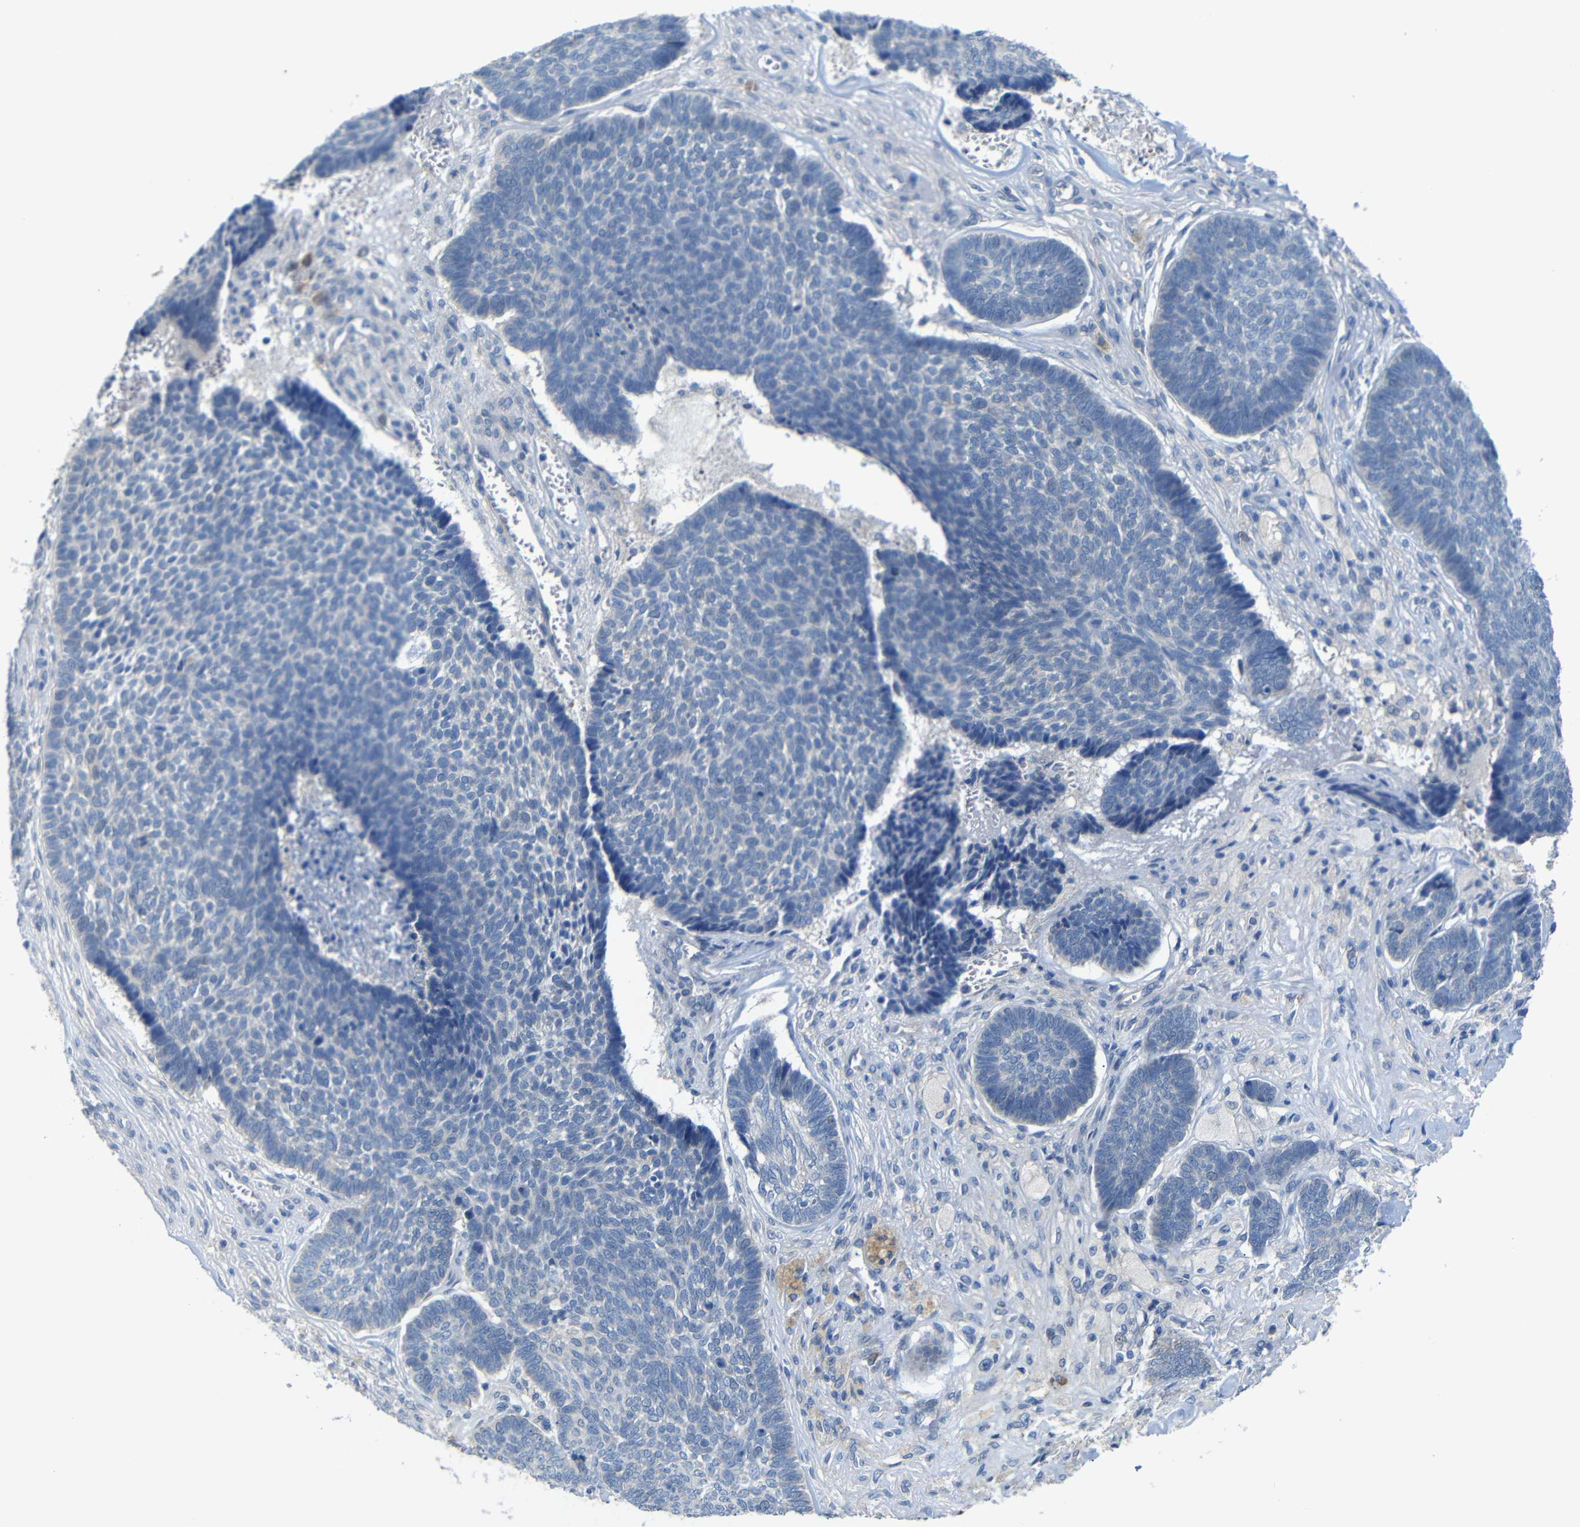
{"staining": {"intensity": "negative", "quantity": "none", "location": "none"}, "tissue": "skin cancer", "cell_type": "Tumor cells", "image_type": "cancer", "snomed": [{"axis": "morphology", "description": "Basal cell carcinoma"}, {"axis": "topography", "description": "Skin"}], "caption": "Skin cancer was stained to show a protein in brown. There is no significant staining in tumor cells.", "gene": "TBC1D32", "patient": {"sex": "male", "age": 84}}